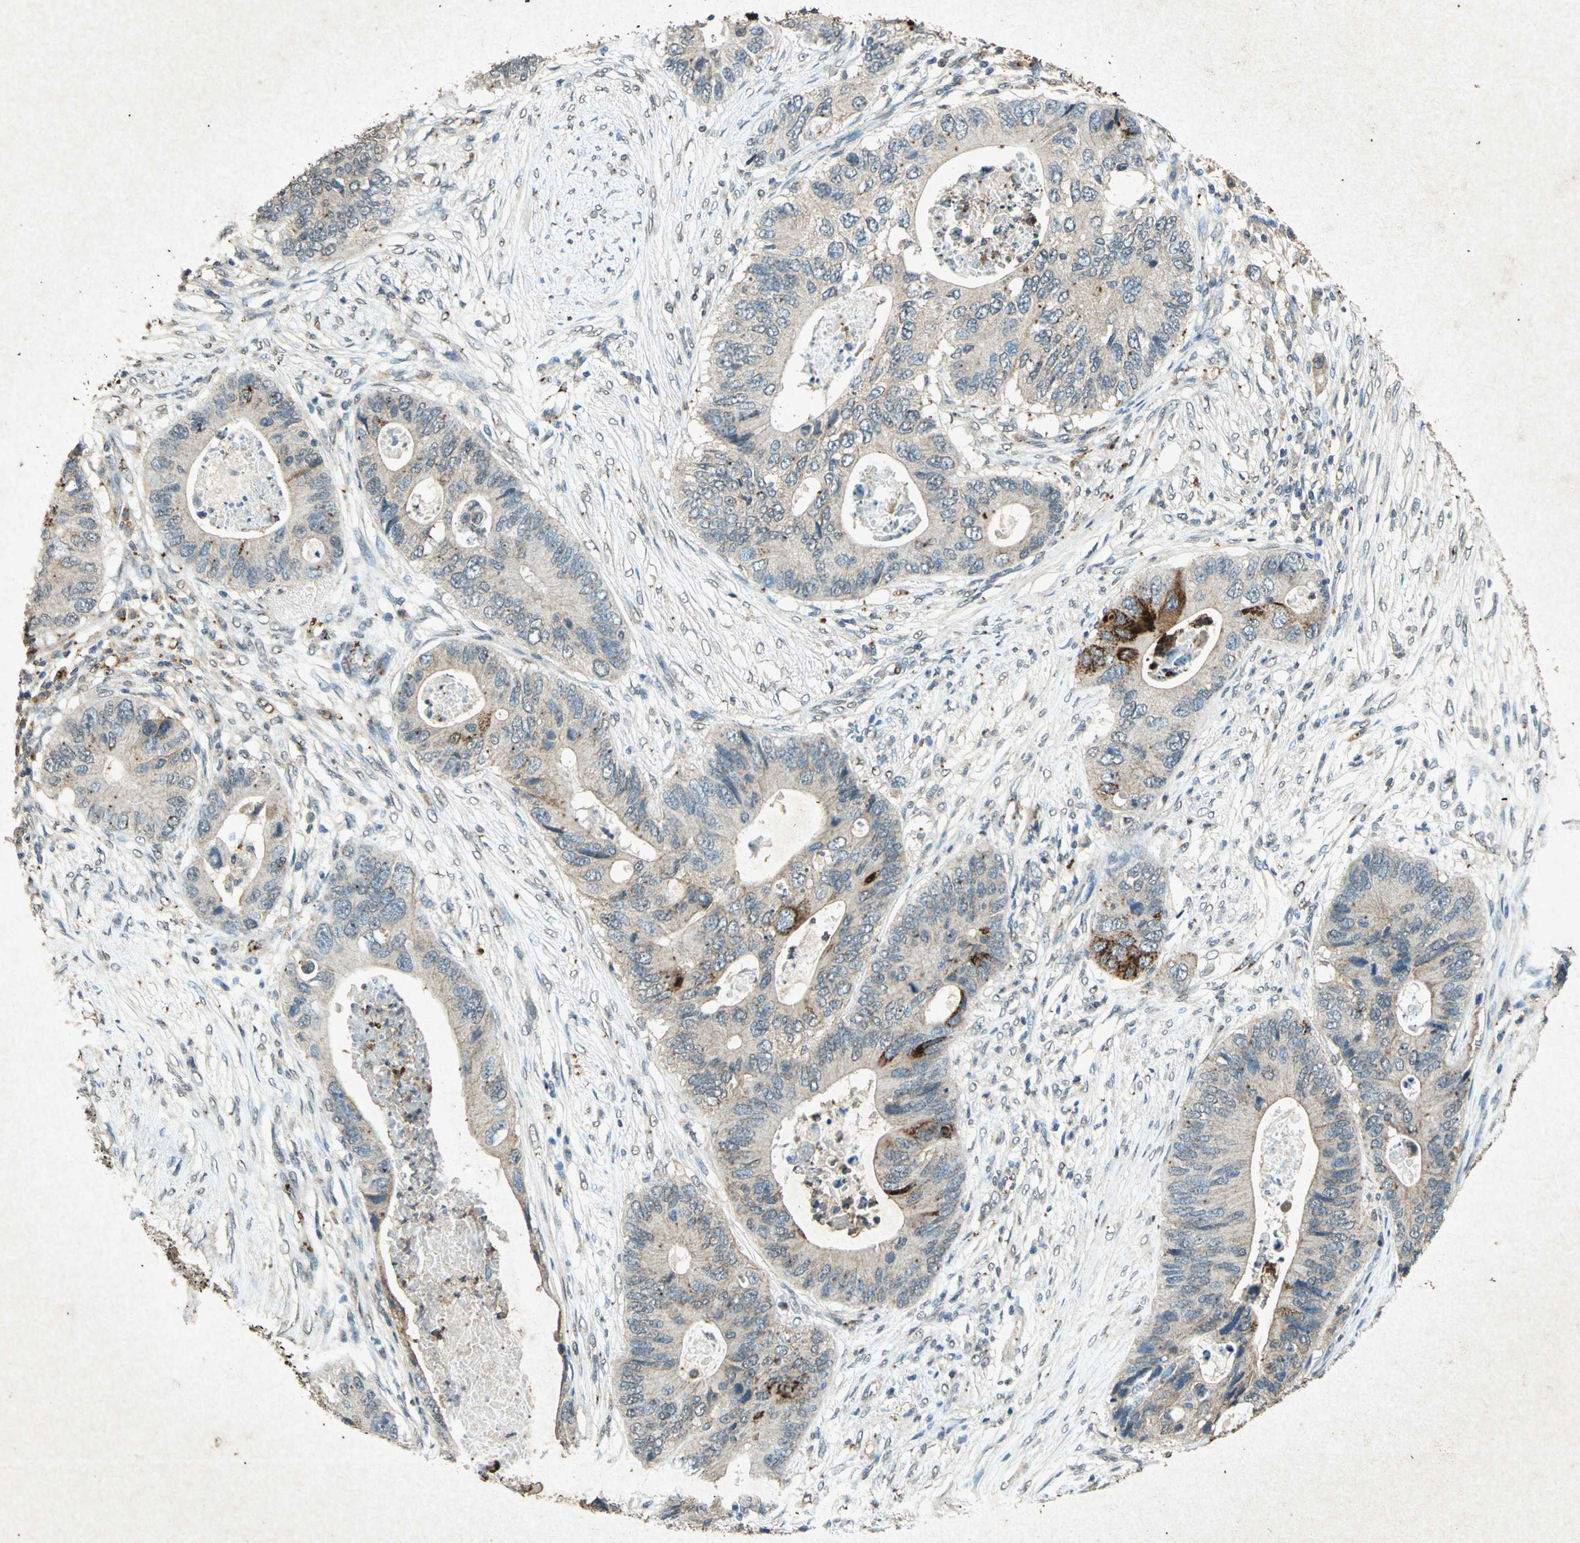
{"staining": {"intensity": "weak", "quantity": "25%-75%", "location": "cytoplasmic/membranous"}, "tissue": "colorectal cancer", "cell_type": "Tumor cells", "image_type": "cancer", "snomed": [{"axis": "morphology", "description": "Adenocarcinoma, NOS"}, {"axis": "topography", "description": "Colon"}], "caption": "The micrograph reveals a brown stain indicating the presence of a protein in the cytoplasmic/membranous of tumor cells in adenocarcinoma (colorectal).", "gene": "PSEN1", "patient": {"sex": "male", "age": 71}}